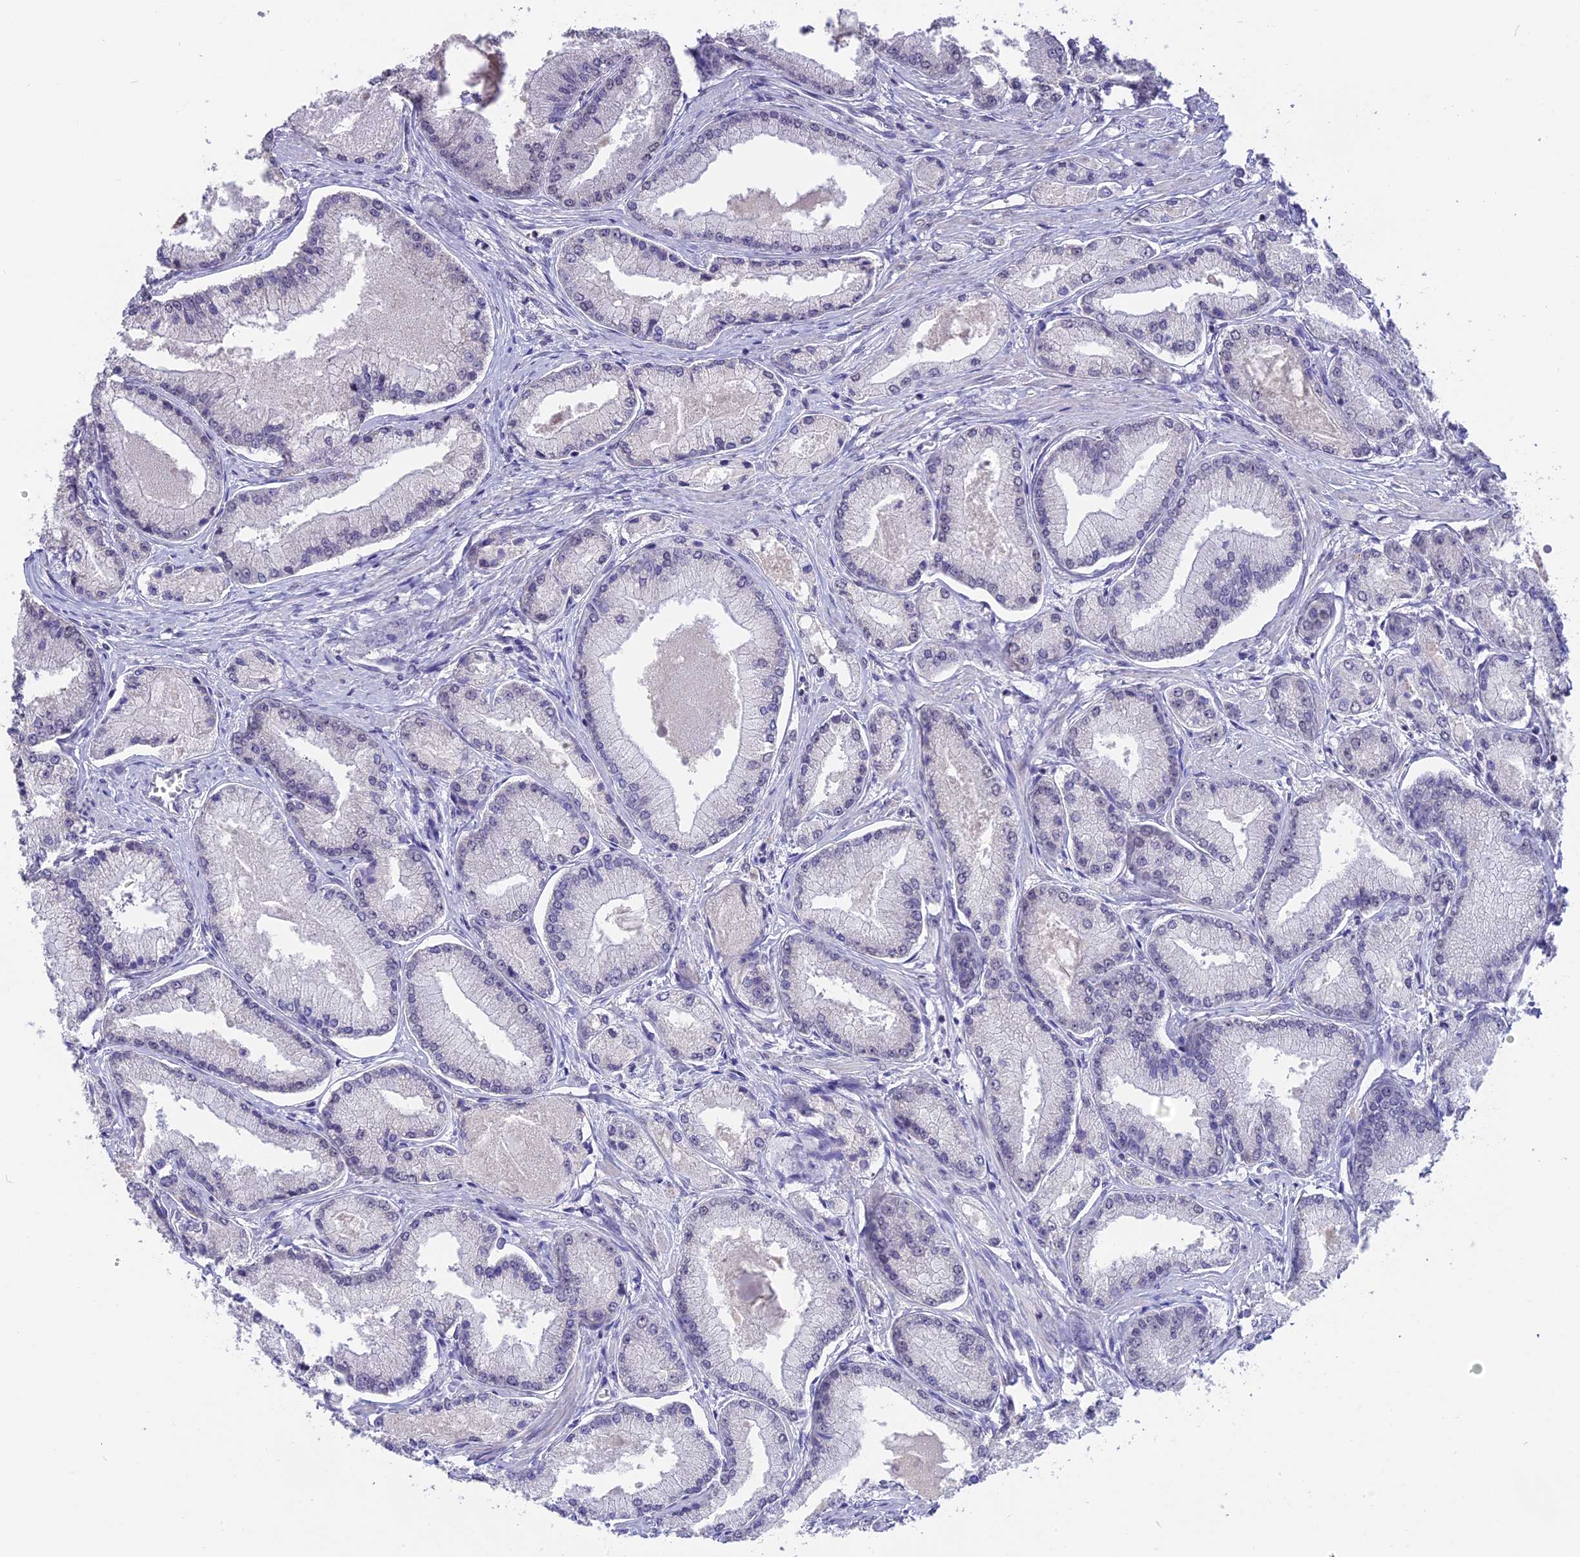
{"staining": {"intensity": "negative", "quantity": "none", "location": "none"}, "tissue": "prostate cancer", "cell_type": "Tumor cells", "image_type": "cancer", "snomed": [{"axis": "morphology", "description": "Adenocarcinoma, Low grade"}, {"axis": "topography", "description": "Prostate"}], "caption": "DAB immunohistochemical staining of prostate cancer (low-grade adenocarcinoma) shows no significant positivity in tumor cells. The staining is performed using DAB brown chromogen with nuclei counter-stained in using hematoxylin.", "gene": "SETD2", "patient": {"sex": "male", "age": 74}}